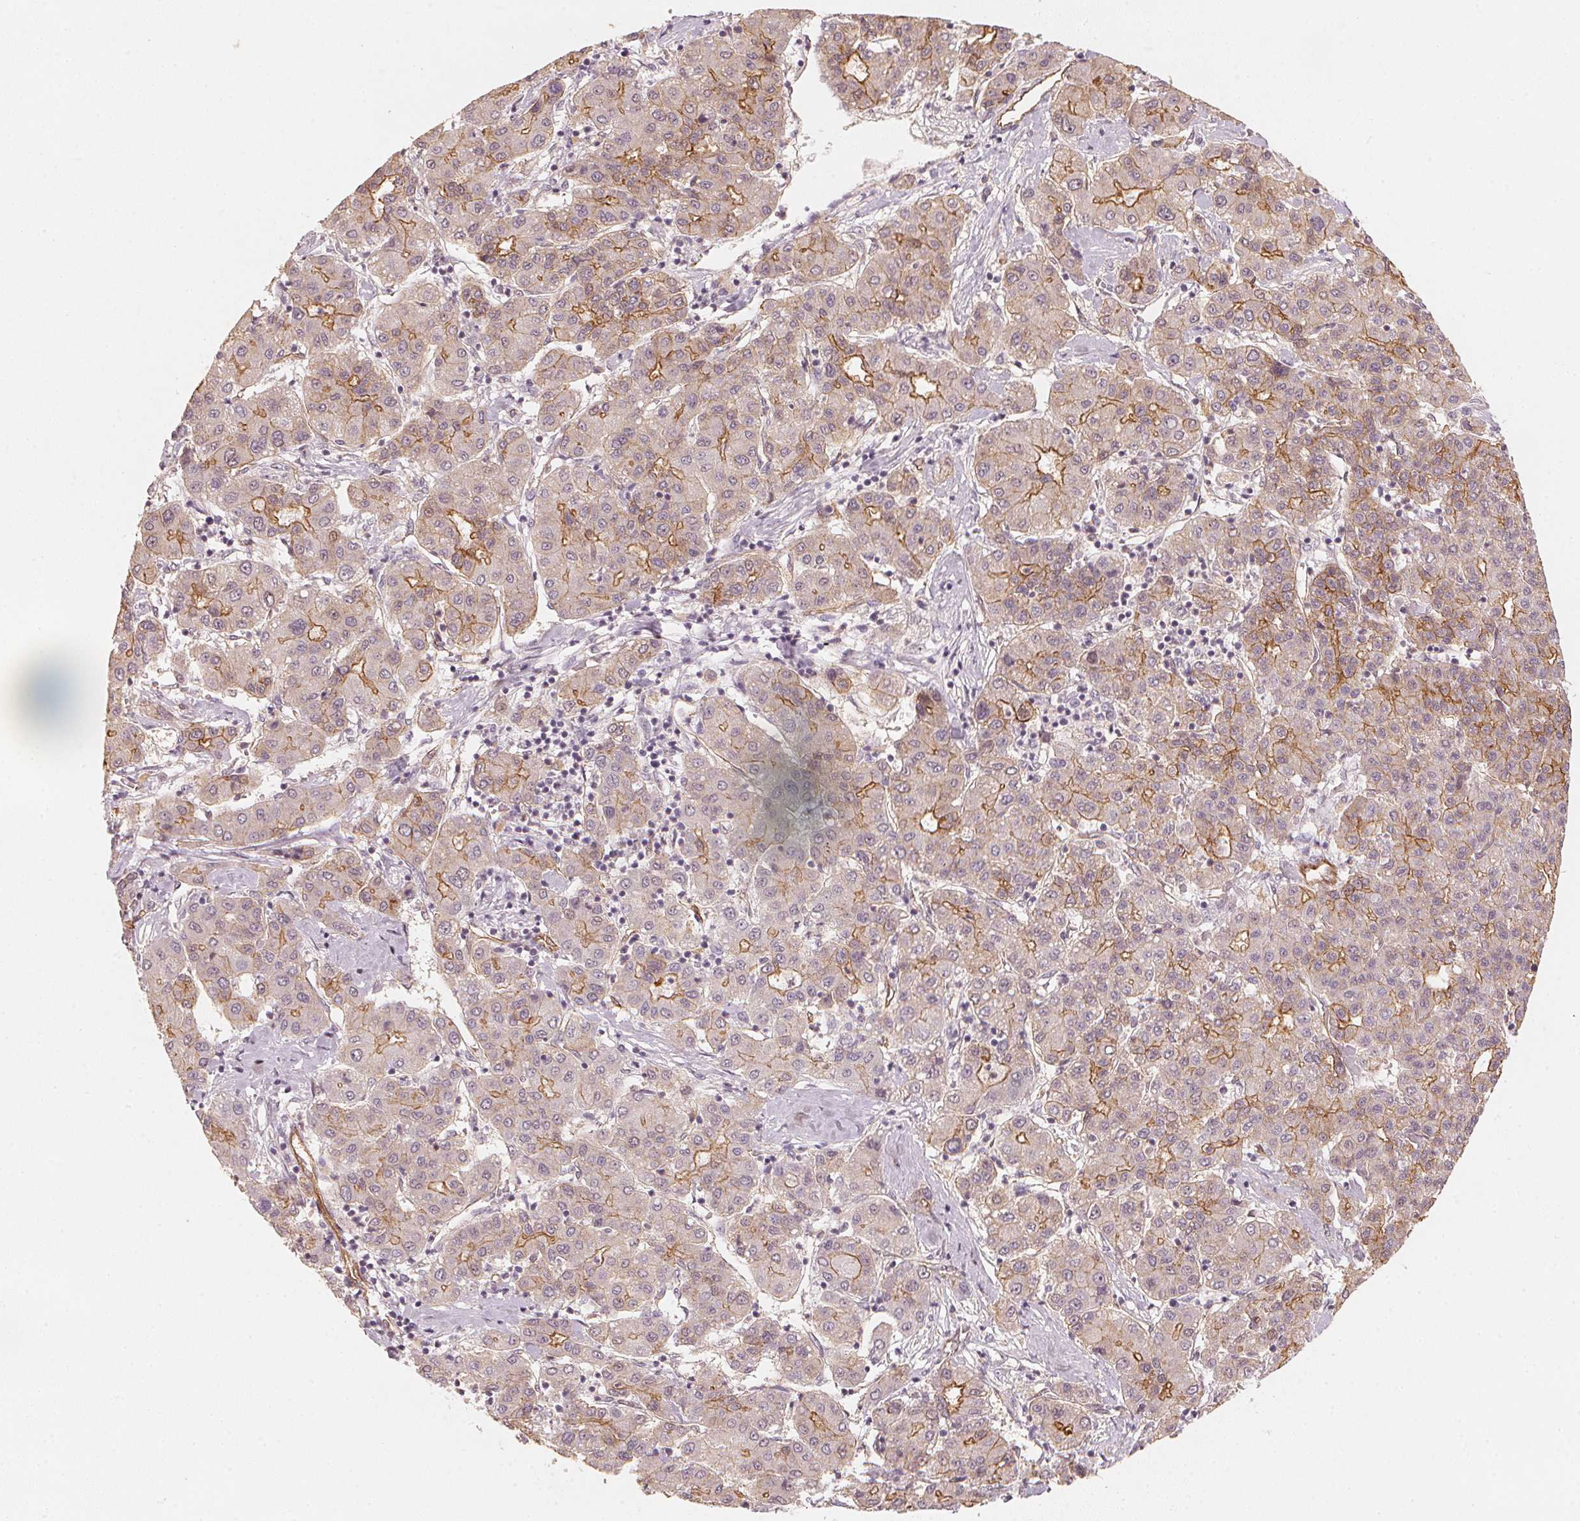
{"staining": {"intensity": "moderate", "quantity": "<25%", "location": "cytoplasmic/membranous"}, "tissue": "liver cancer", "cell_type": "Tumor cells", "image_type": "cancer", "snomed": [{"axis": "morphology", "description": "Carcinoma, Hepatocellular, NOS"}, {"axis": "topography", "description": "Liver"}], "caption": "Human liver hepatocellular carcinoma stained with a brown dye demonstrates moderate cytoplasmic/membranous positive positivity in approximately <25% of tumor cells.", "gene": "CIB1", "patient": {"sex": "male", "age": 65}}